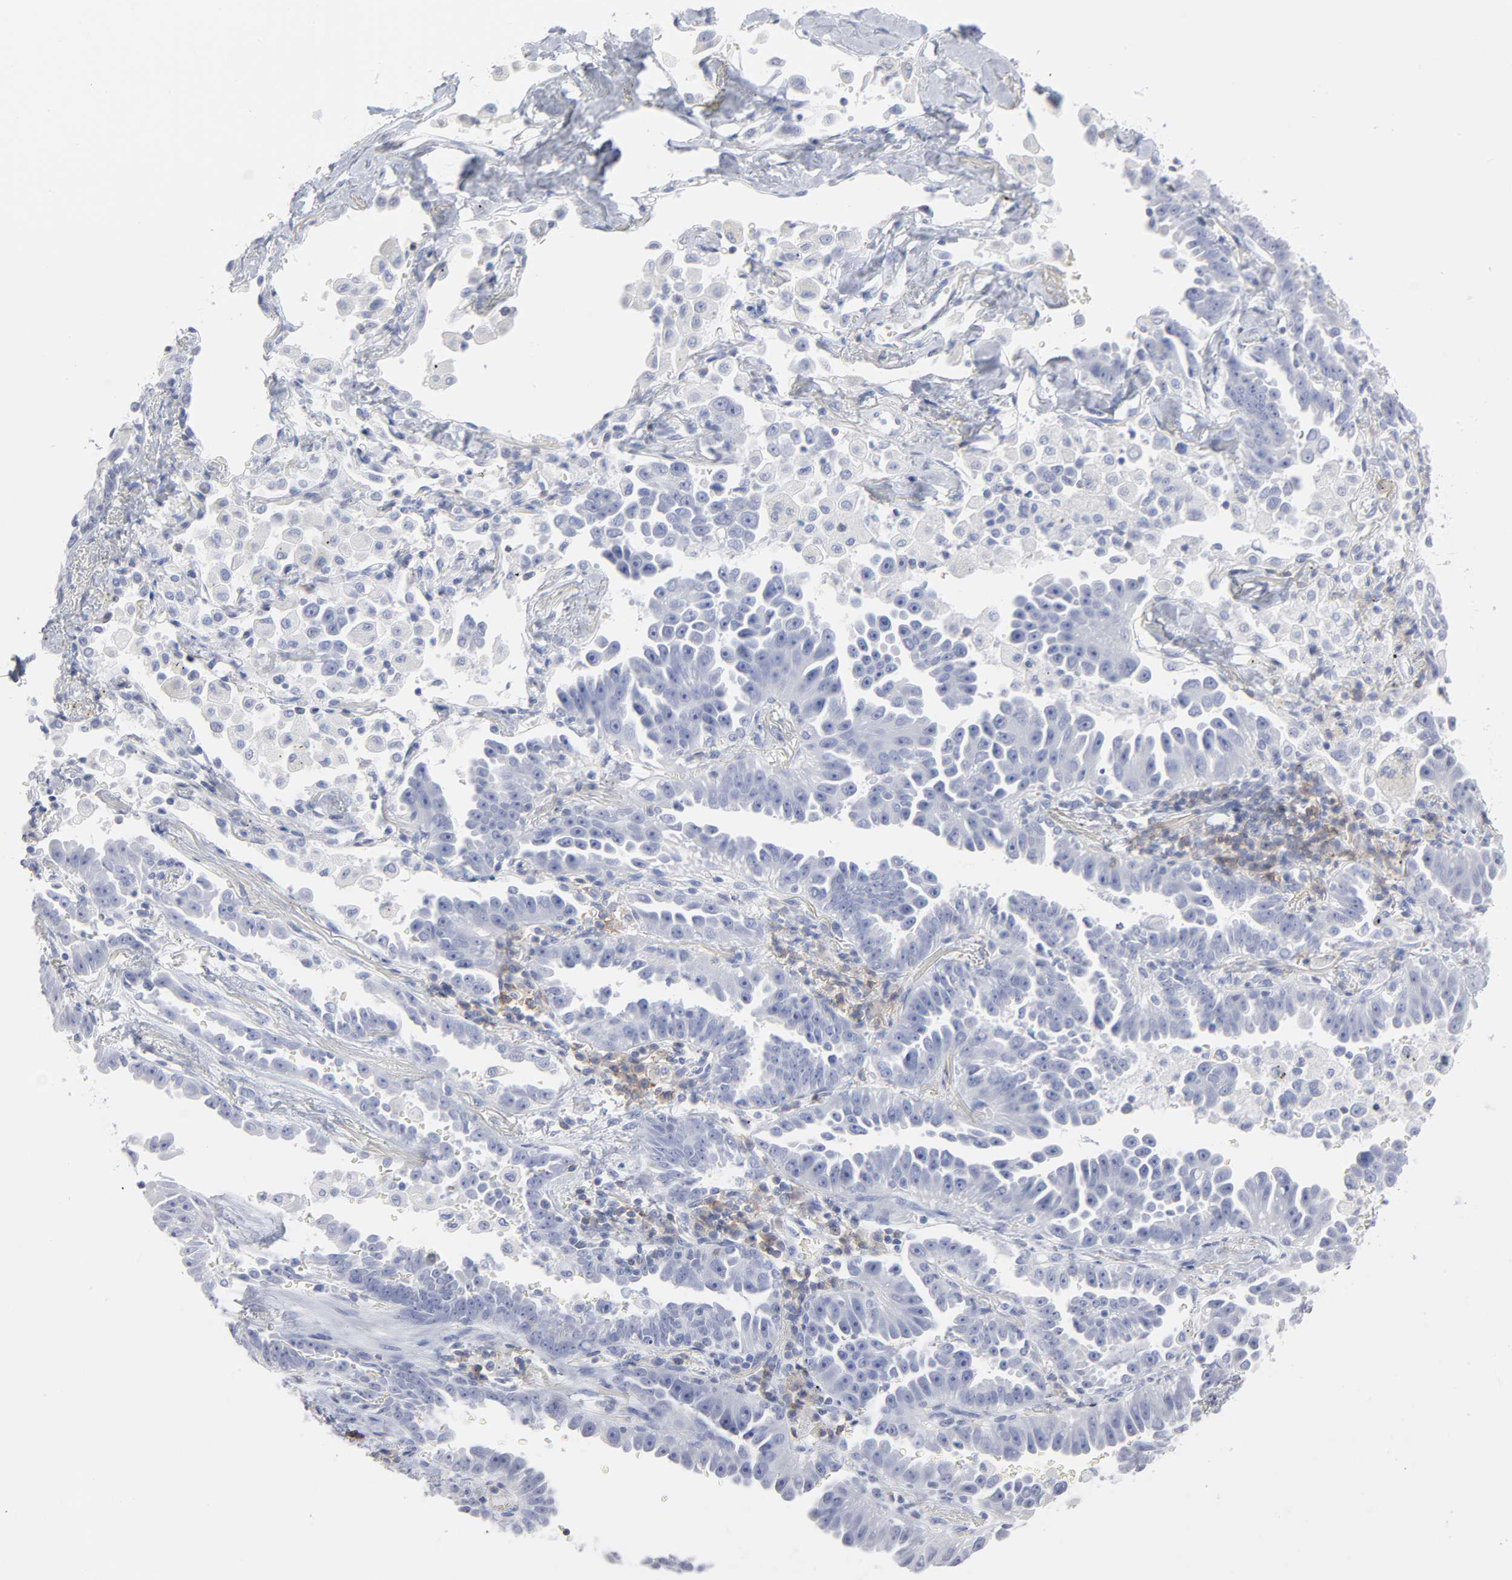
{"staining": {"intensity": "negative", "quantity": "none", "location": "none"}, "tissue": "lung cancer", "cell_type": "Tumor cells", "image_type": "cancer", "snomed": [{"axis": "morphology", "description": "Adenocarcinoma, NOS"}, {"axis": "topography", "description": "Lung"}], "caption": "This is an immunohistochemistry (IHC) histopathology image of adenocarcinoma (lung). There is no positivity in tumor cells.", "gene": "P2RY8", "patient": {"sex": "female", "age": 64}}